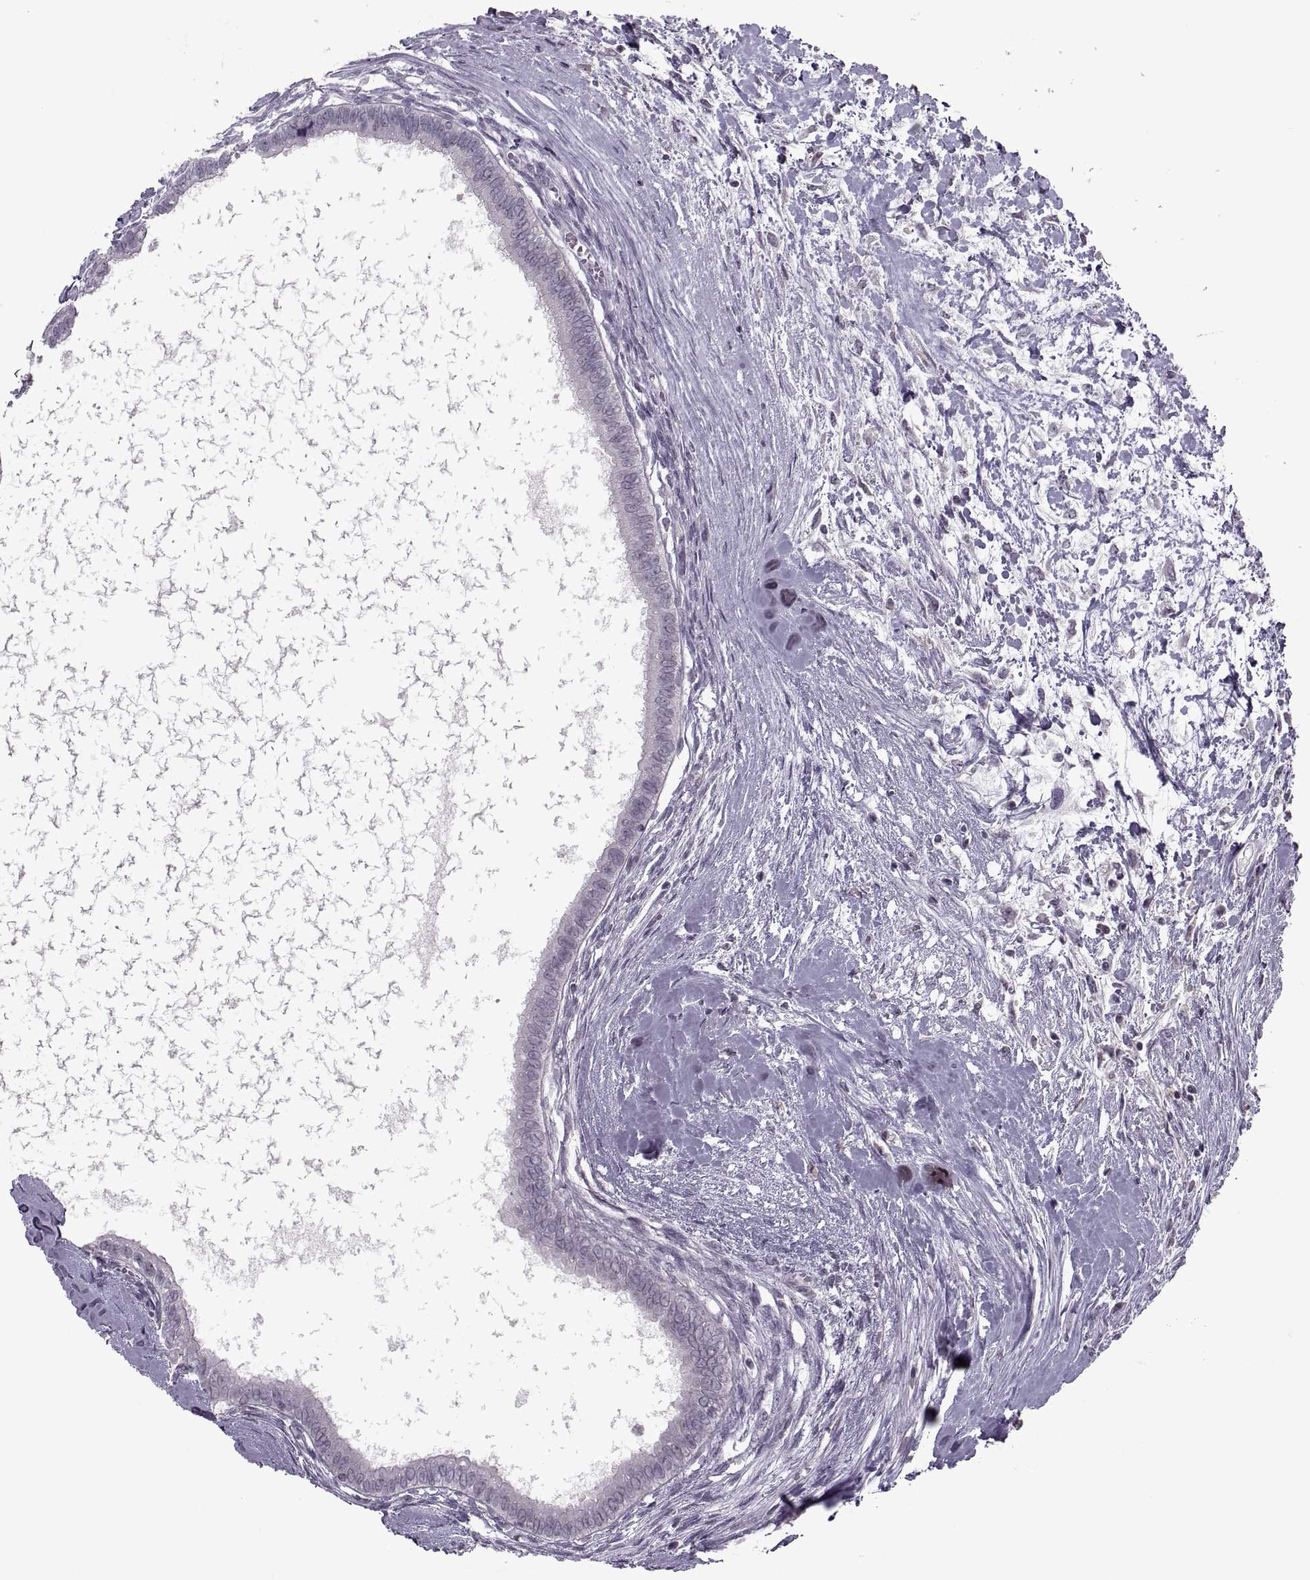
{"staining": {"intensity": "negative", "quantity": "none", "location": "none"}, "tissue": "testis cancer", "cell_type": "Tumor cells", "image_type": "cancer", "snomed": [{"axis": "morphology", "description": "Carcinoma, Embryonal, NOS"}, {"axis": "topography", "description": "Testis"}], "caption": "A photomicrograph of human embryonal carcinoma (testis) is negative for staining in tumor cells. The staining was performed using DAB to visualize the protein expression in brown, while the nuclei were stained in blue with hematoxylin (Magnification: 20x).", "gene": "MGAT4D", "patient": {"sex": "male", "age": 37}}